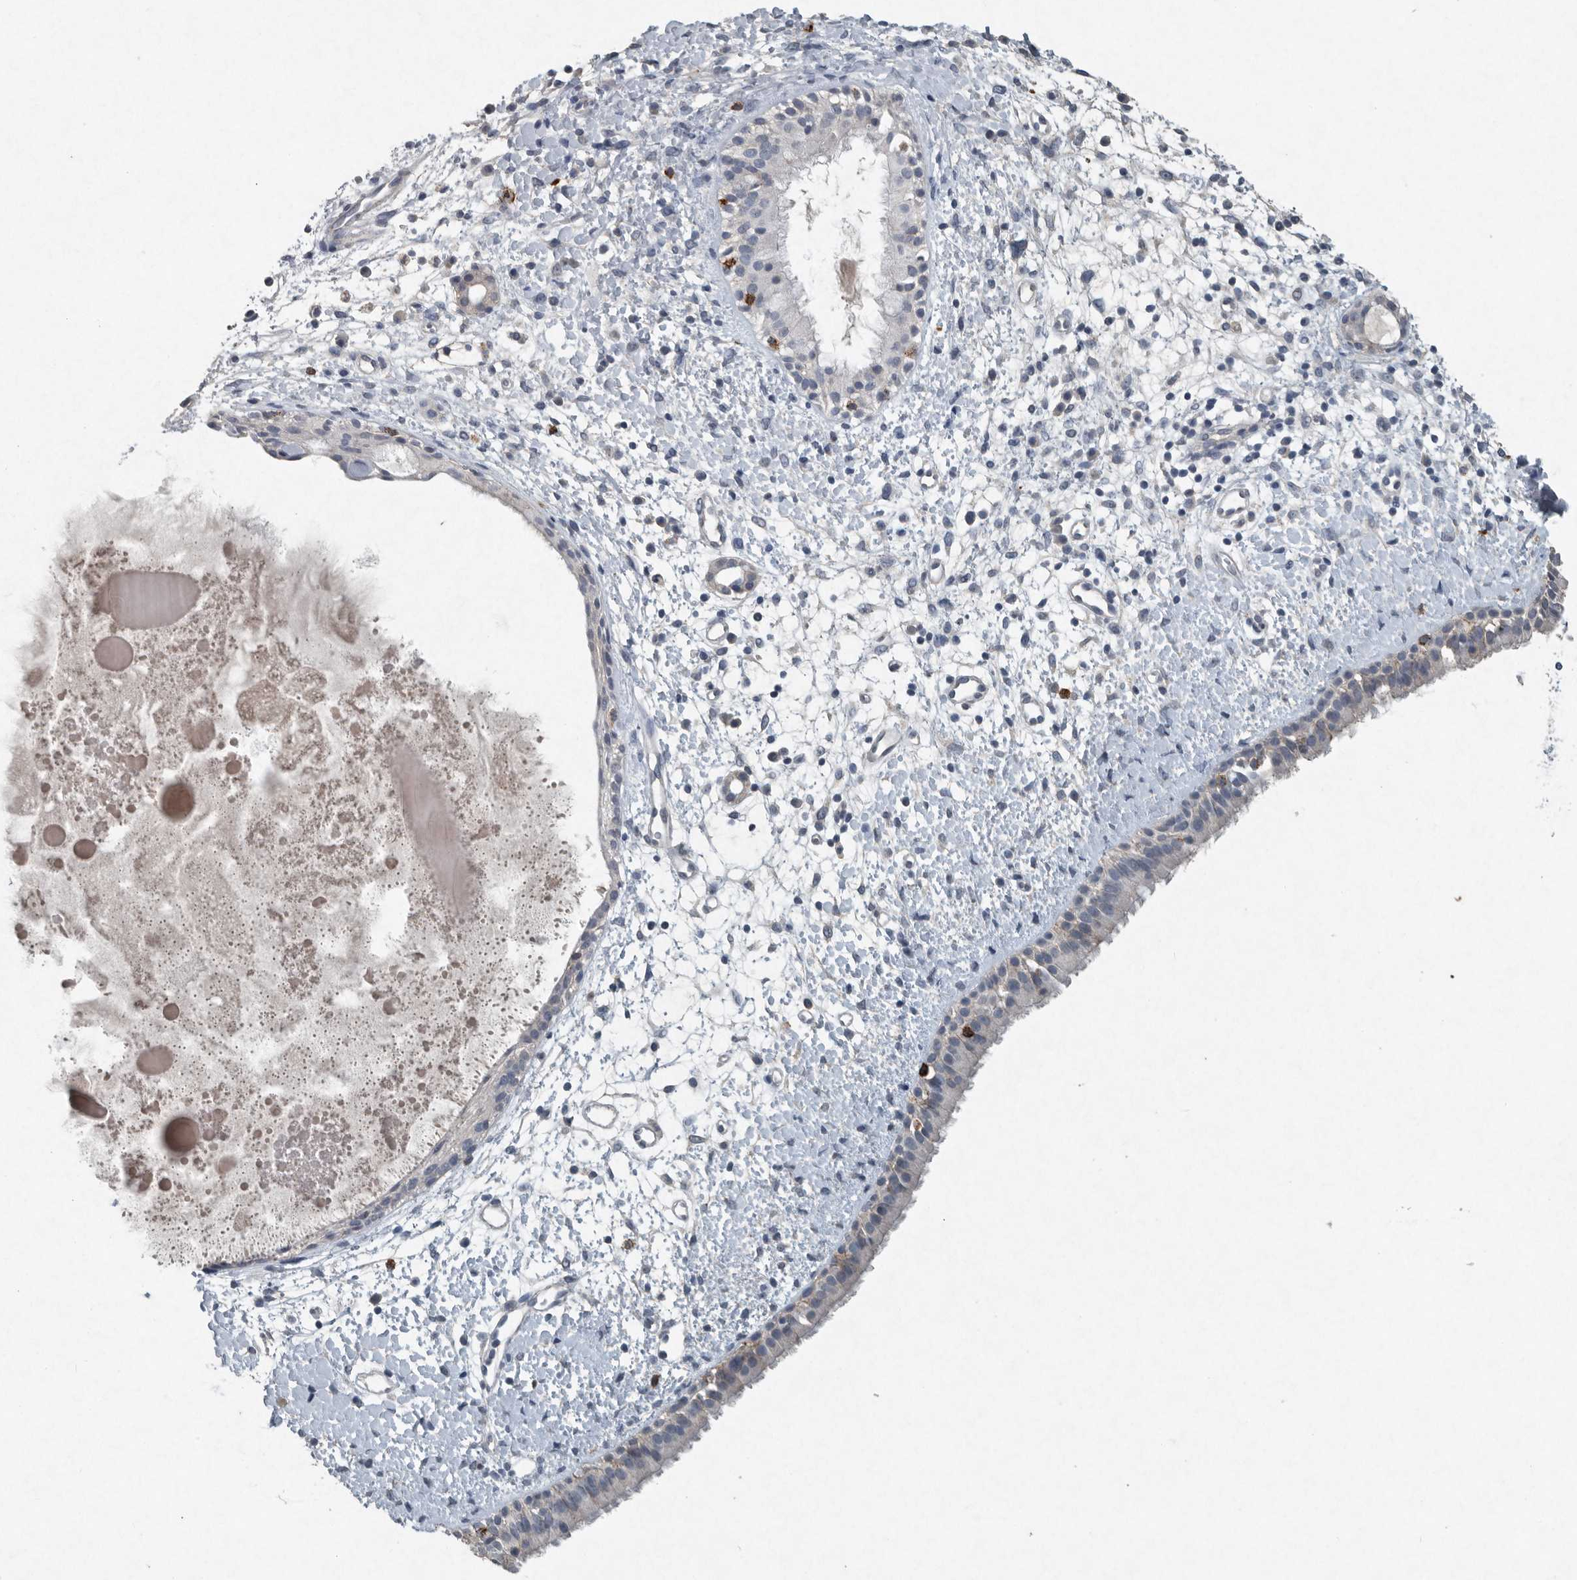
{"staining": {"intensity": "negative", "quantity": "none", "location": "none"}, "tissue": "nasopharynx", "cell_type": "Respiratory epithelial cells", "image_type": "normal", "snomed": [{"axis": "morphology", "description": "Normal tissue, NOS"}, {"axis": "topography", "description": "Nasopharynx"}], "caption": "Histopathology image shows no significant protein staining in respiratory epithelial cells of benign nasopharynx. (DAB (3,3'-diaminobenzidine) IHC with hematoxylin counter stain).", "gene": "IL20", "patient": {"sex": "male", "age": 22}}